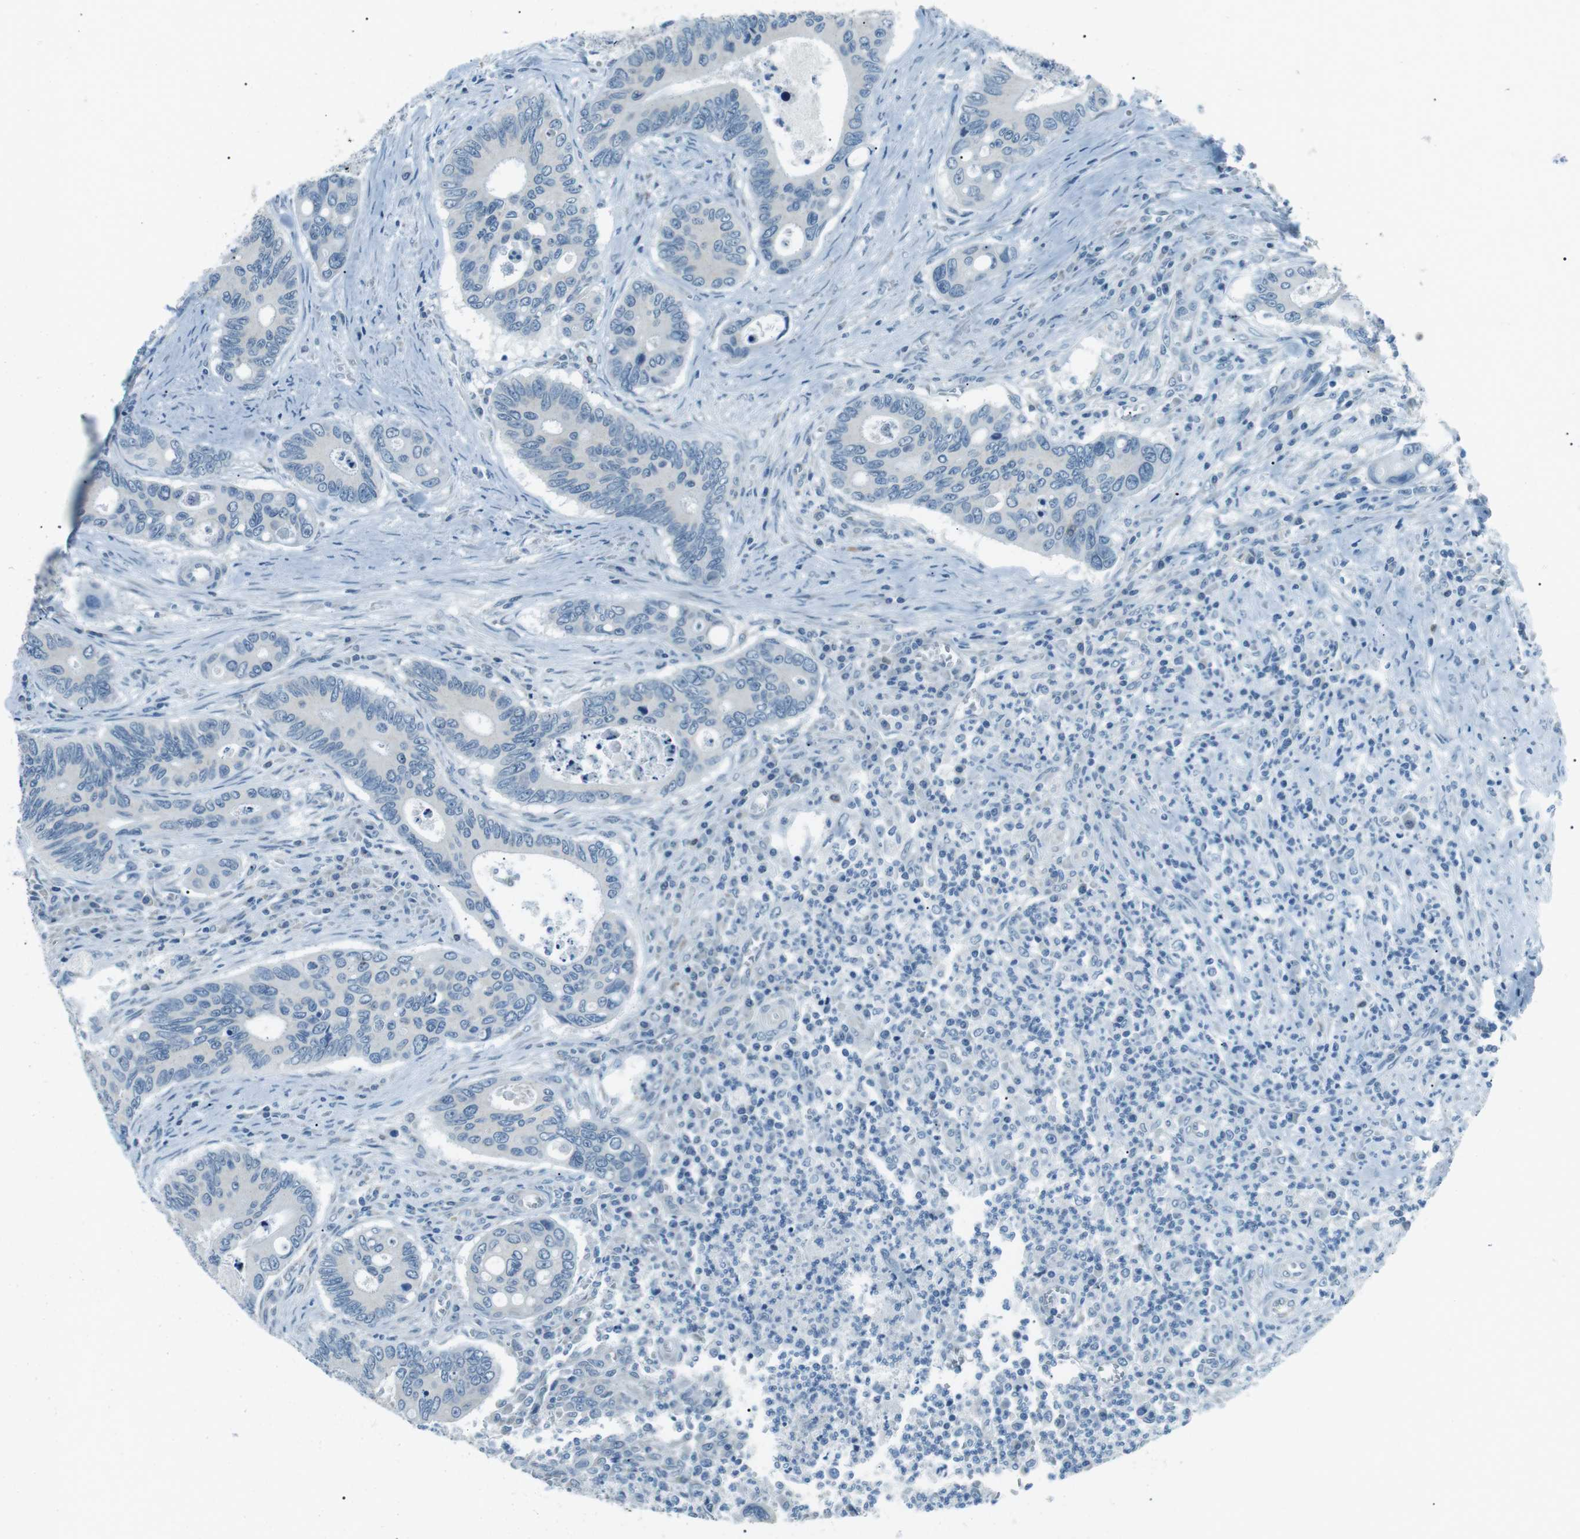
{"staining": {"intensity": "negative", "quantity": "none", "location": "none"}, "tissue": "colorectal cancer", "cell_type": "Tumor cells", "image_type": "cancer", "snomed": [{"axis": "morphology", "description": "Inflammation, NOS"}, {"axis": "morphology", "description": "Adenocarcinoma, NOS"}, {"axis": "topography", "description": "Colon"}], "caption": "High magnification brightfield microscopy of colorectal adenocarcinoma stained with DAB (brown) and counterstained with hematoxylin (blue): tumor cells show no significant staining.", "gene": "SERPINB2", "patient": {"sex": "male", "age": 72}}